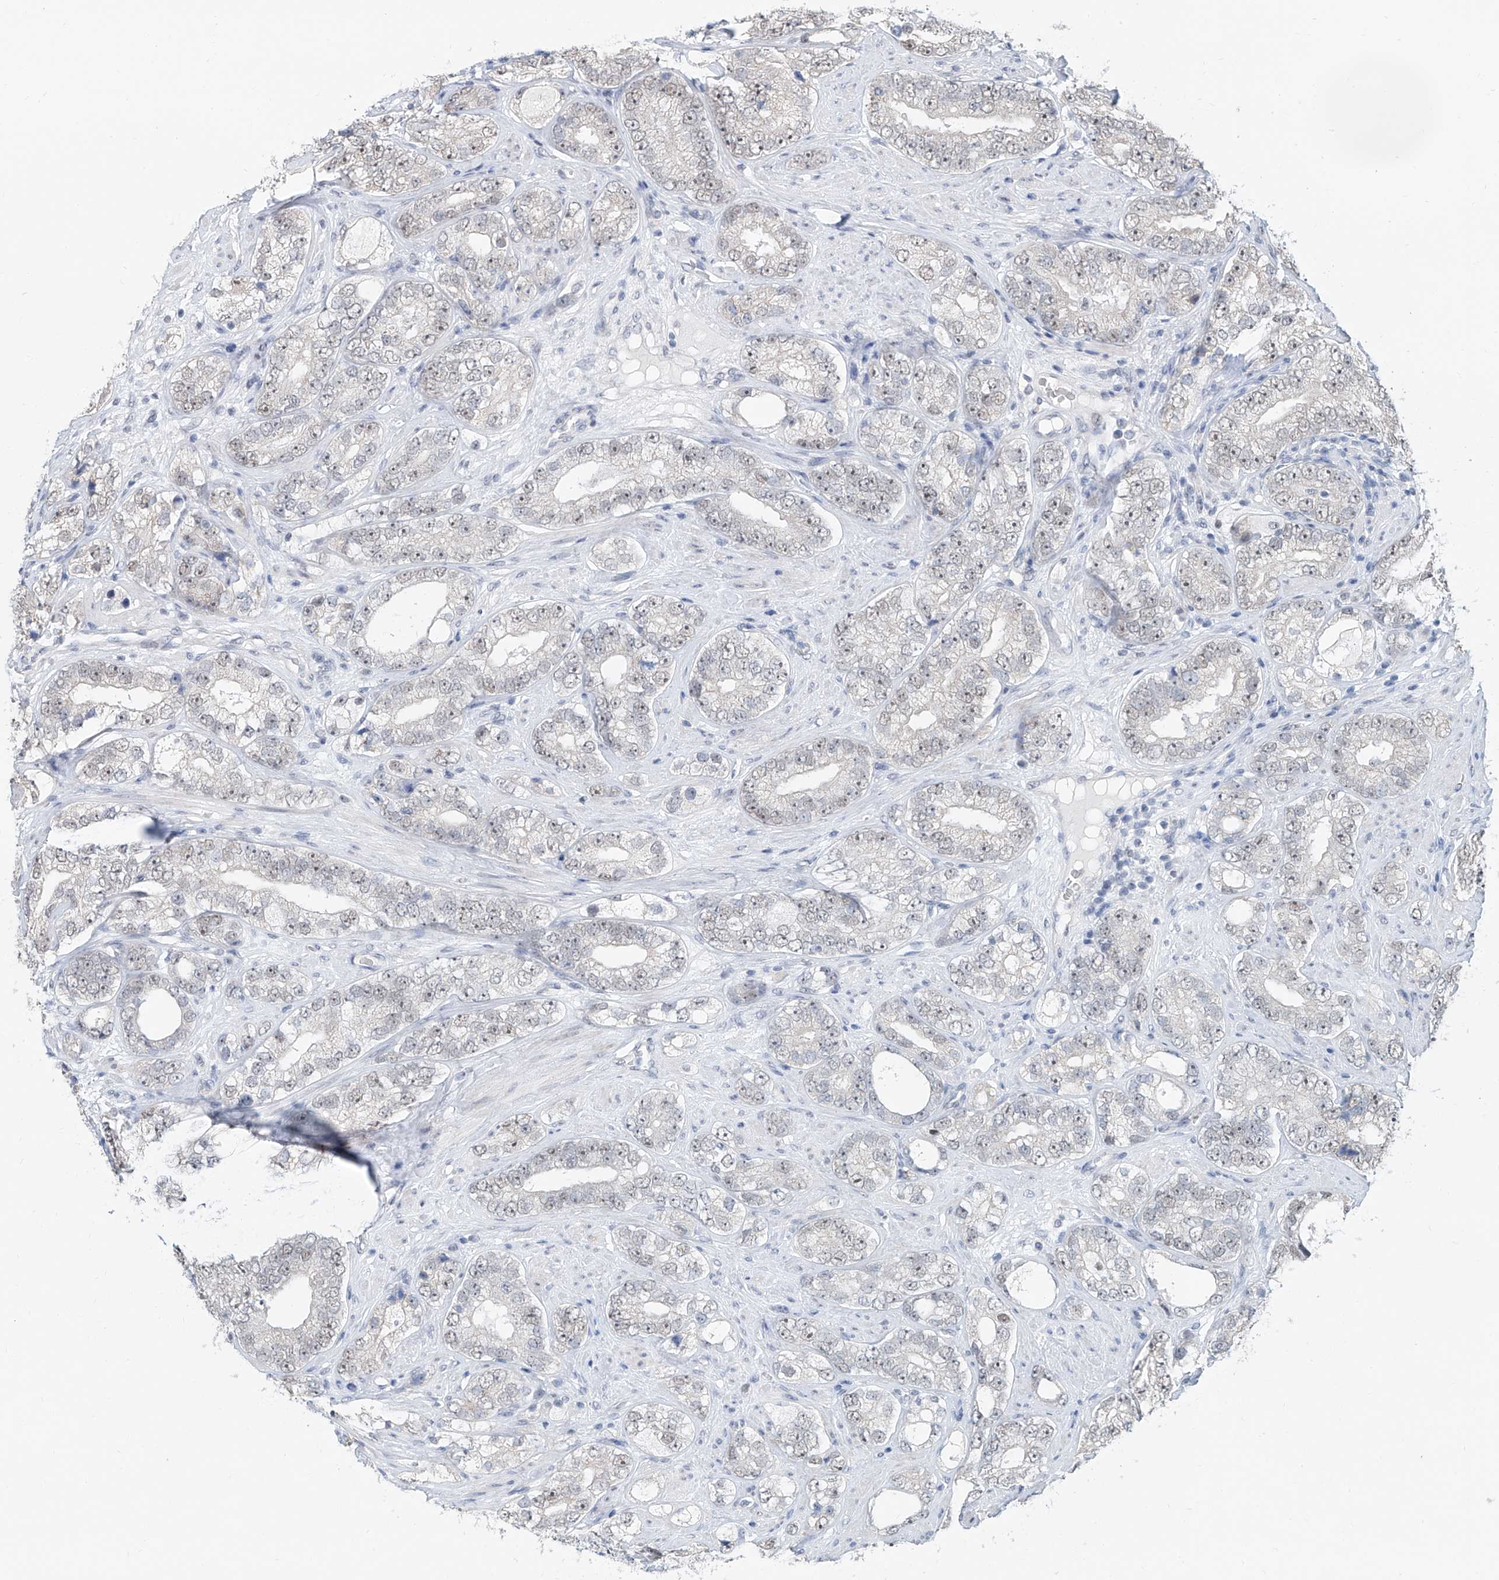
{"staining": {"intensity": "weak", "quantity": ">75%", "location": "nuclear"}, "tissue": "prostate cancer", "cell_type": "Tumor cells", "image_type": "cancer", "snomed": [{"axis": "morphology", "description": "Adenocarcinoma, High grade"}, {"axis": "topography", "description": "Prostate"}], "caption": "Protein staining shows weak nuclear staining in about >75% of tumor cells in prostate adenocarcinoma (high-grade).", "gene": "SDE2", "patient": {"sex": "male", "age": 56}}